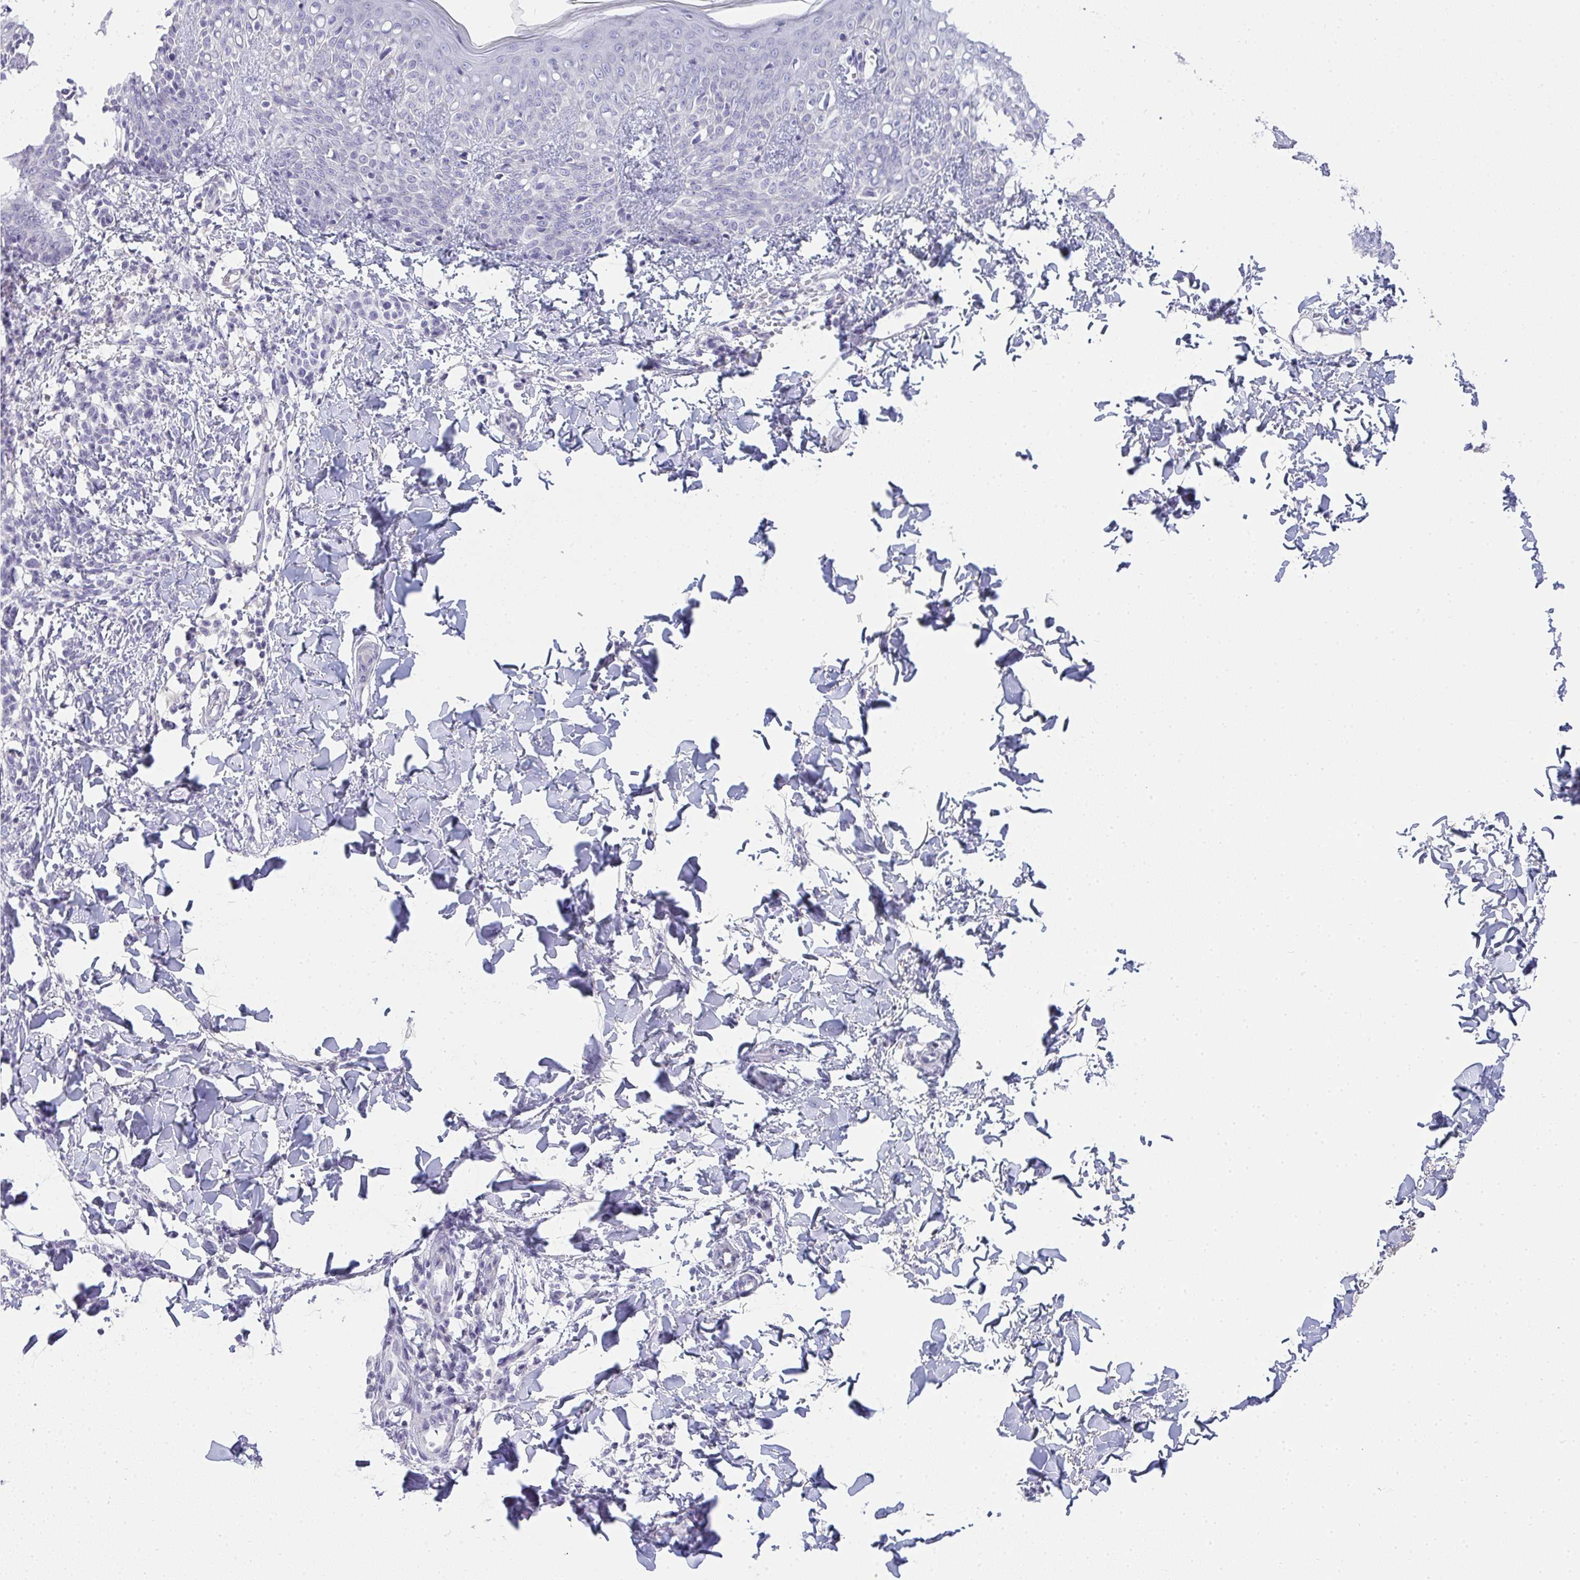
{"staining": {"intensity": "negative", "quantity": "none", "location": "none"}, "tissue": "skin", "cell_type": "Fibroblasts", "image_type": "normal", "snomed": [{"axis": "morphology", "description": "Normal tissue, NOS"}, {"axis": "topography", "description": "Skin"}], "caption": "IHC of unremarkable human skin exhibits no positivity in fibroblasts.", "gene": "GSDMB", "patient": {"sex": "male", "age": 16}}